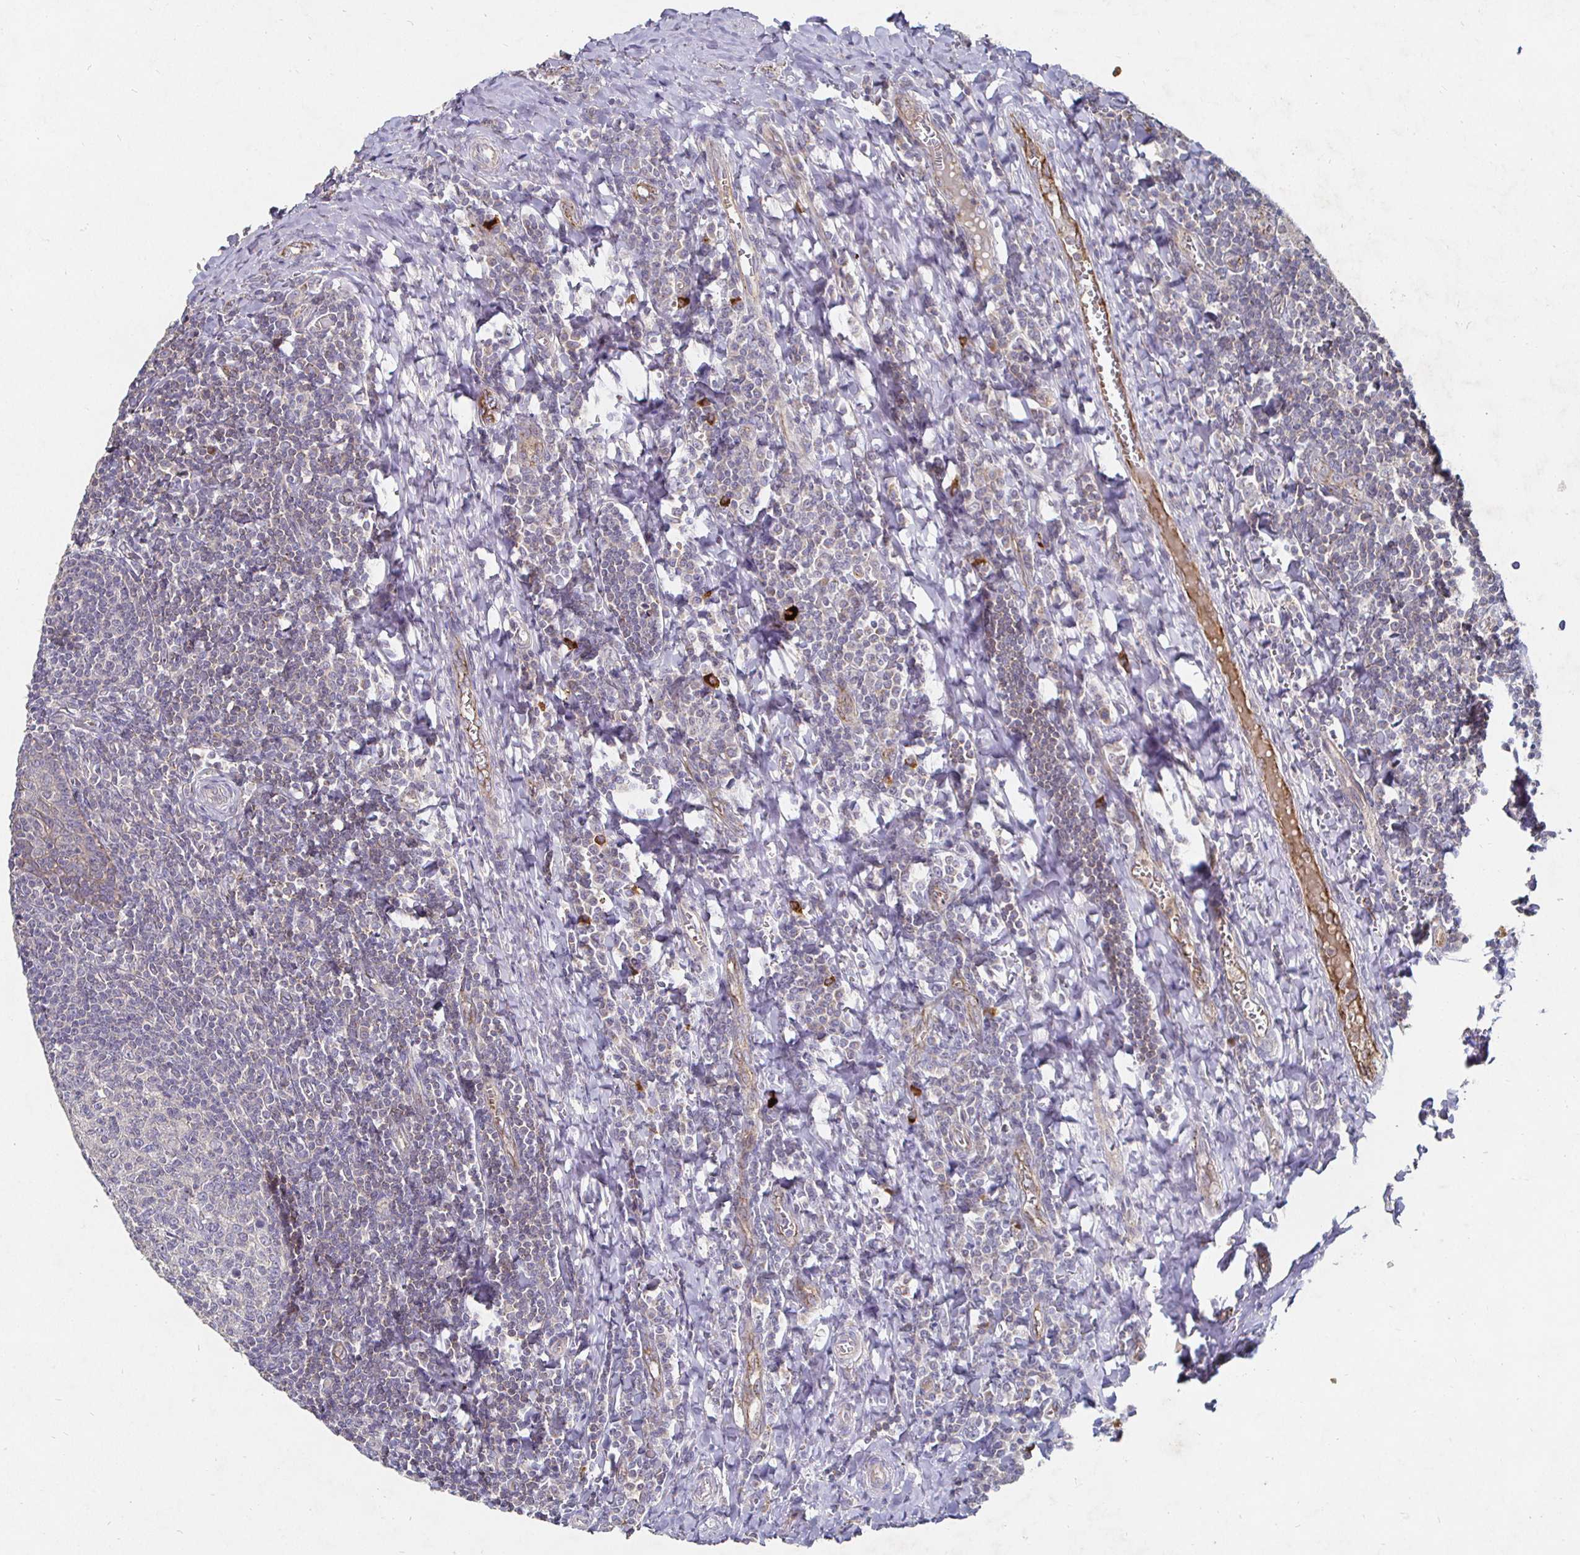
{"staining": {"intensity": "negative", "quantity": "none", "location": "none"}, "tissue": "tonsil", "cell_type": "Germinal center cells", "image_type": "normal", "snomed": [{"axis": "morphology", "description": "Normal tissue, NOS"}, {"axis": "morphology", "description": "Inflammation, NOS"}, {"axis": "topography", "description": "Tonsil"}], "caption": "Immunohistochemistry (IHC) photomicrograph of normal tonsil stained for a protein (brown), which reveals no positivity in germinal center cells. Nuclei are stained in blue.", "gene": "NRSN1", "patient": {"sex": "female", "age": 31}}